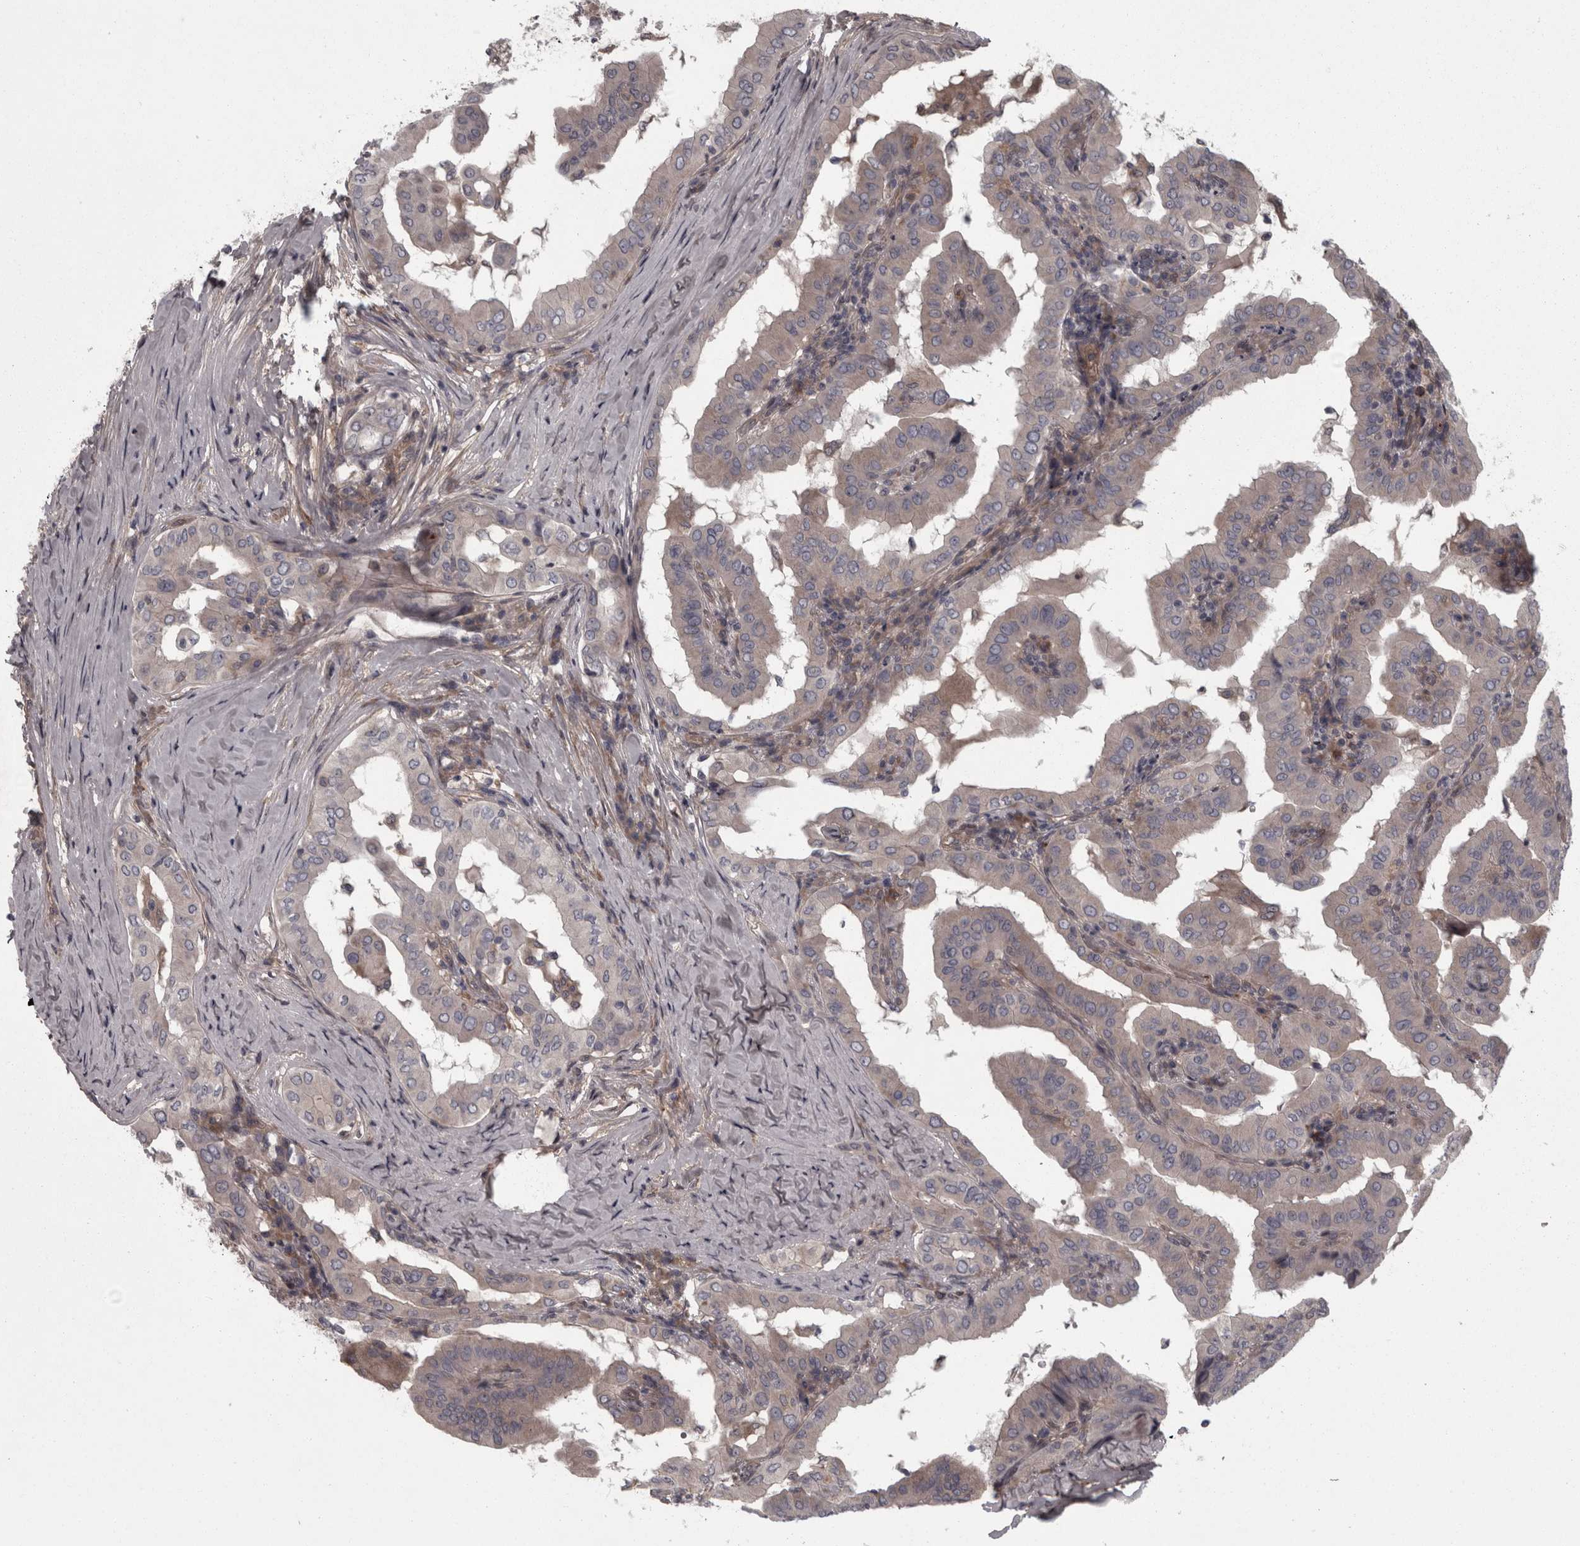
{"staining": {"intensity": "weak", "quantity": ">75%", "location": "cytoplasmic/membranous"}, "tissue": "thyroid cancer", "cell_type": "Tumor cells", "image_type": "cancer", "snomed": [{"axis": "morphology", "description": "Papillary adenocarcinoma, NOS"}, {"axis": "topography", "description": "Thyroid gland"}], "caption": "Immunohistochemistry image of human thyroid cancer (papillary adenocarcinoma) stained for a protein (brown), which demonstrates low levels of weak cytoplasmic/membranous positivity in approximately >75% of tumor cells.", "gene": "RSU1", "patient": {"sex": "male", "age": 33}}